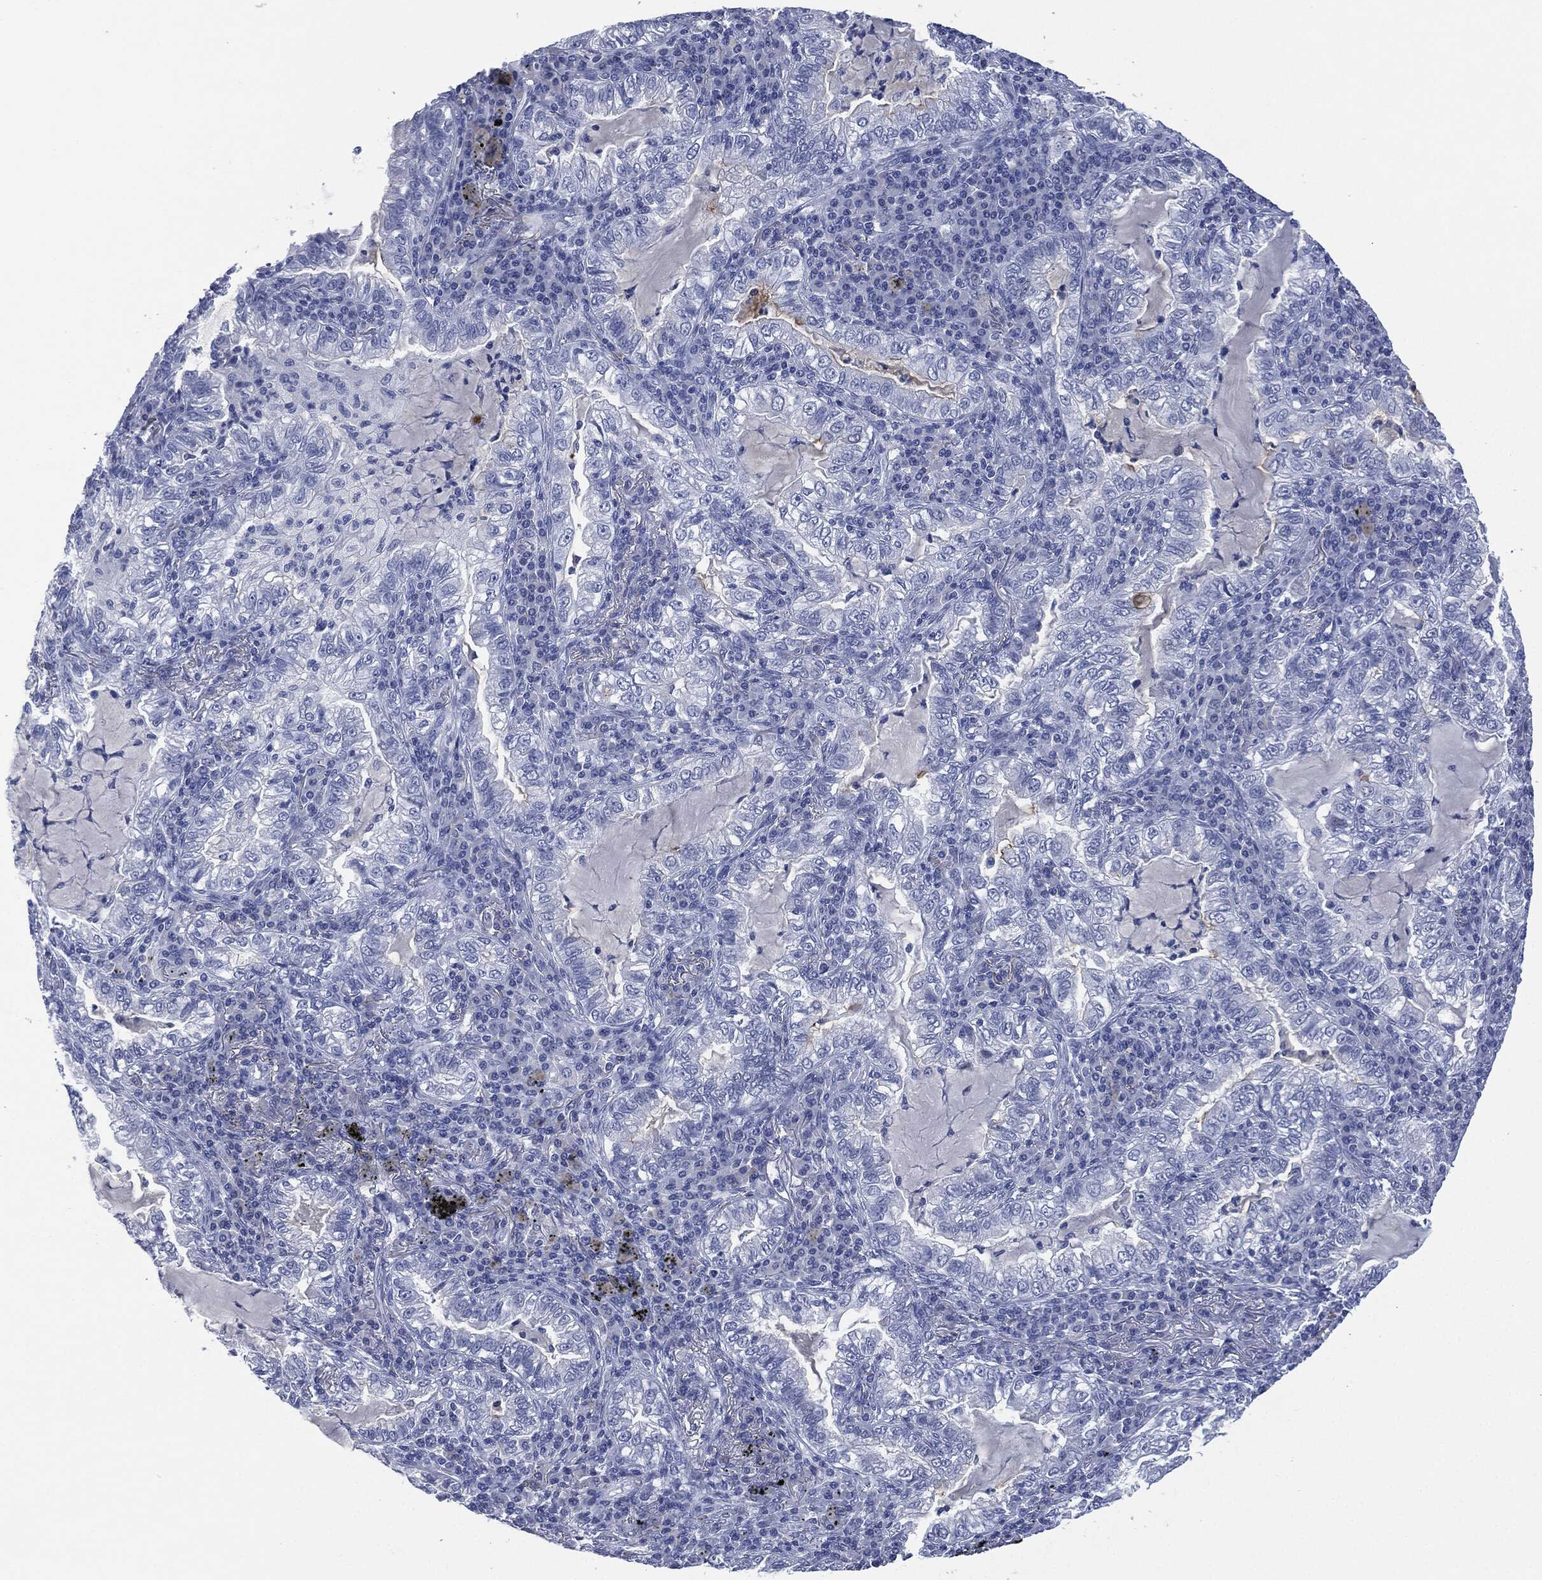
{"staining": {"intensity": "negative", "quantity": "none", "location": "none"}, "tissue": "lung cancer", "cell_type": "Tumor cells", "image_type": "cancer", "snomed": [{"axis": "morphology", "description": "Adenocarcinoma, NOS"}, {"axis": "topography", "description": "Lung"}], "caption": "Human adenocarcinoma (lung) stained for a protein using IHC displays no staining in tumor cells.", "gene": "MUC16", "patient": {"sex": "female", "age": 73}}